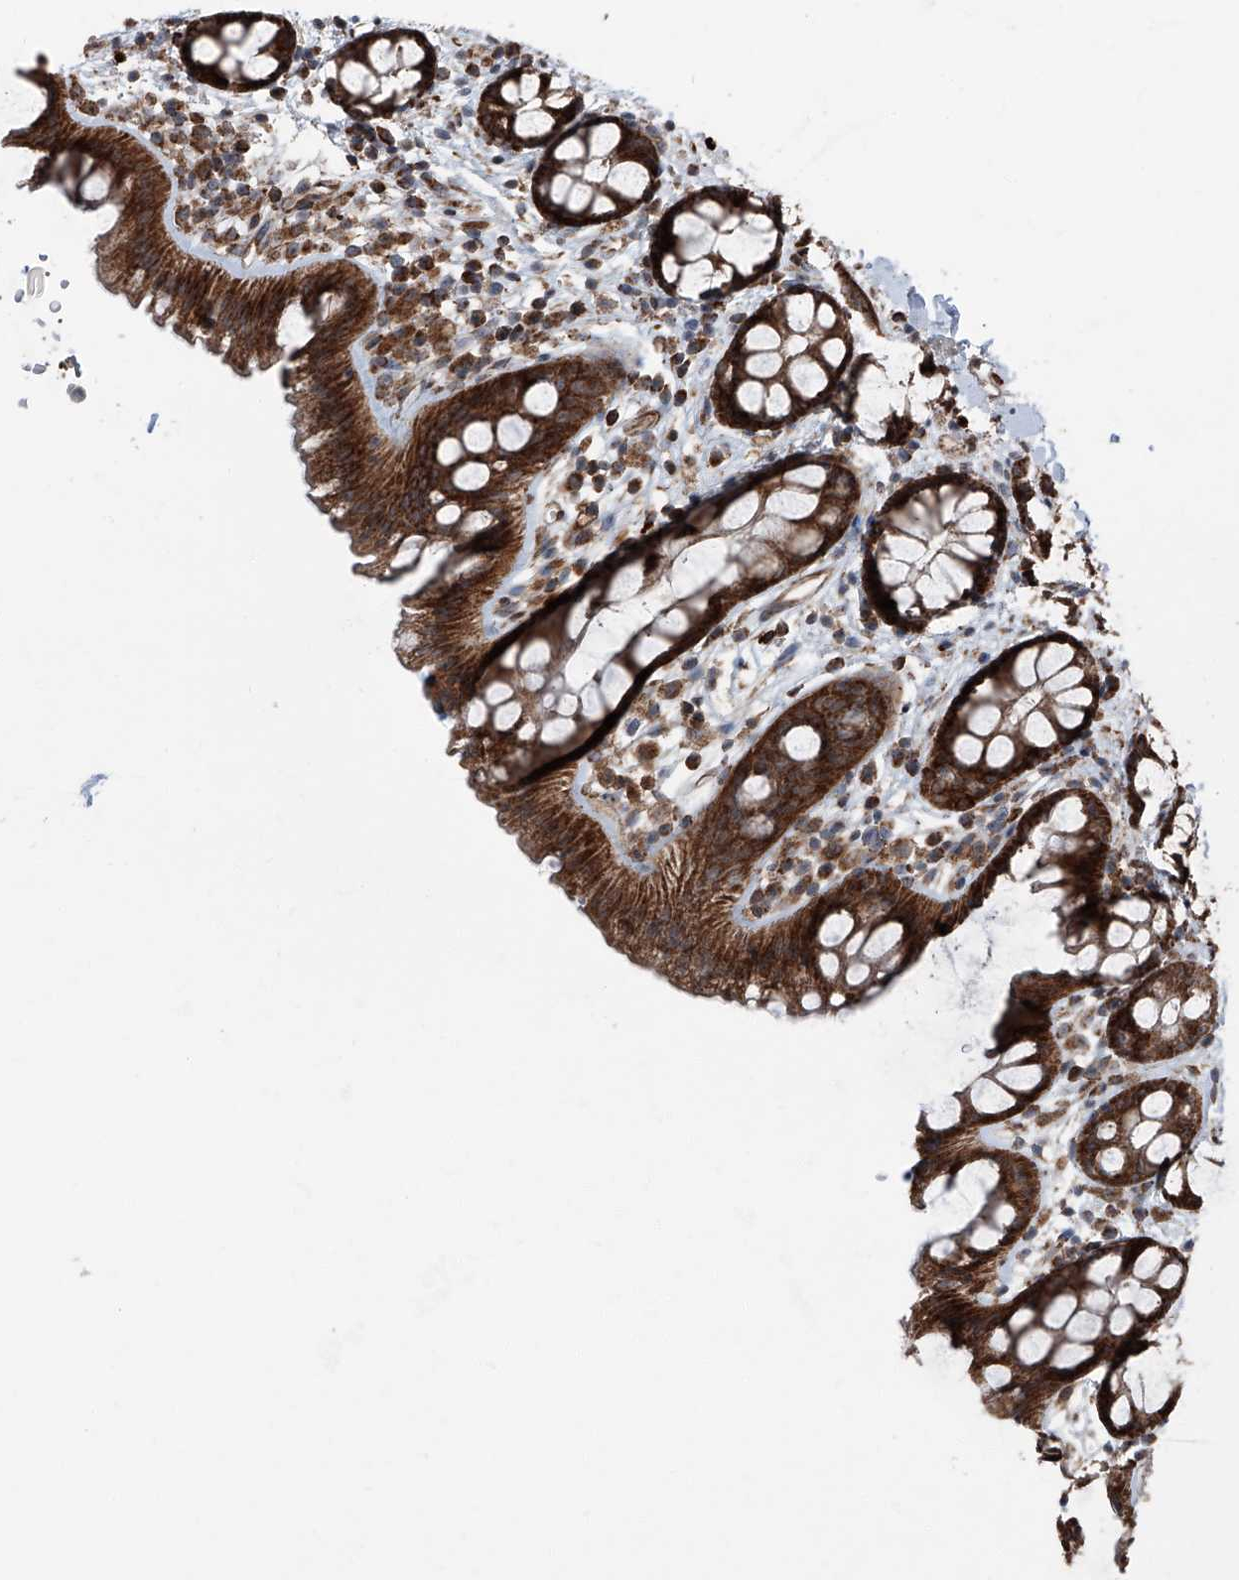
{"staining": {"intensity": "strong", "quantity": ">75%", "location": "cytoplasmic/membranous"}, "tissue": "rectum", "cell_type": "Glandular cells", "image_type": "normal", "snomed": [{"axis": "morphology", "description": "Normal tissue, NOS"}, {"axis": "topography", "description": "Rectum"}], "caption": "Normal rectum exhibits strong cytoplasmic/membranous positivity in approximately >75% of glandular cells, visualized by immunohistochemistry. (Stains: DAB in brown, nuclei in blue, Microscopy: brightfield microscopy at high magnification).", "gene": "LIMK1", "patient": {"sex": "female", "age": 65}}